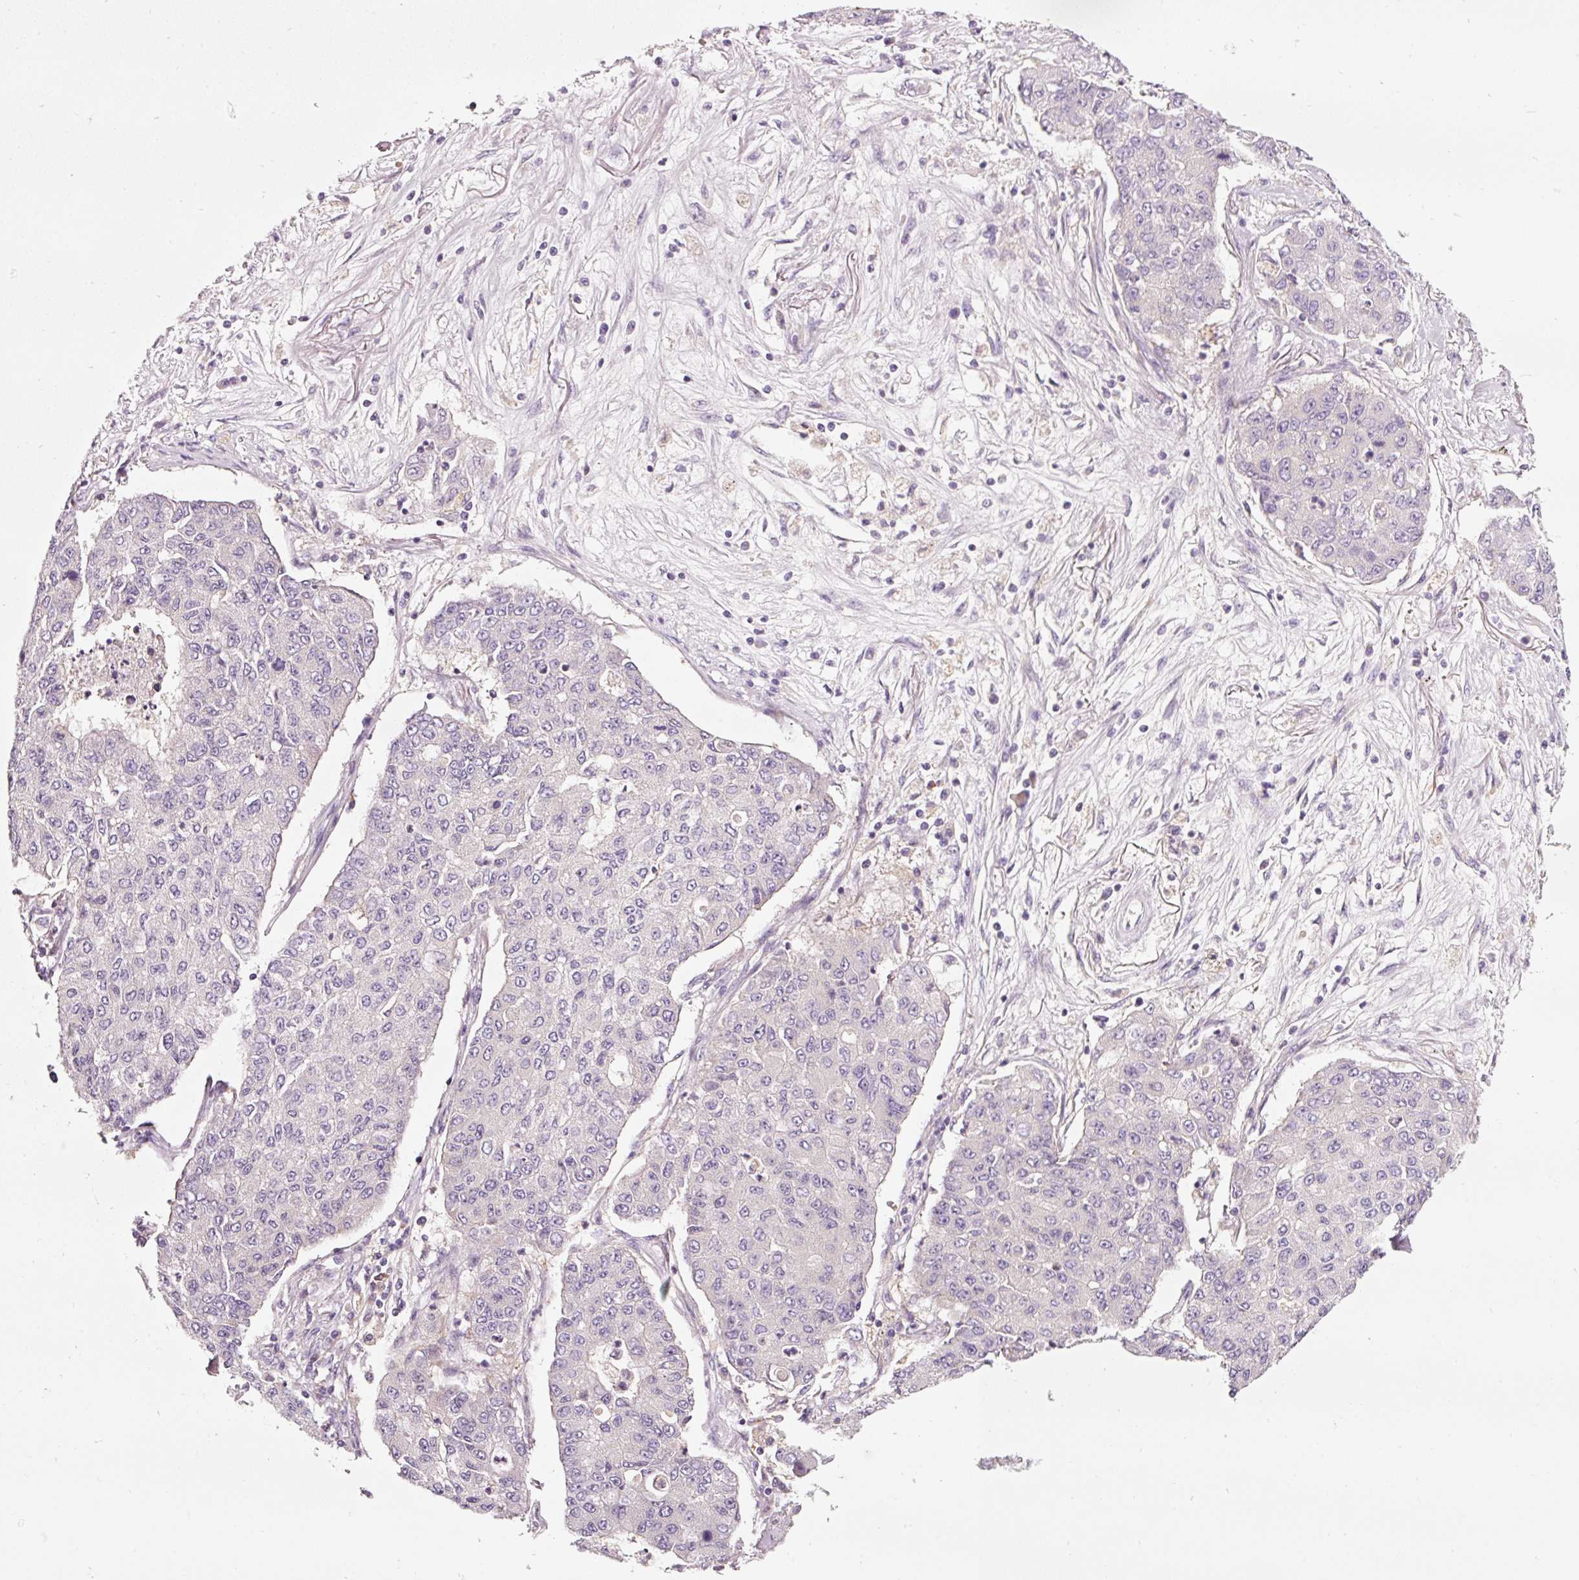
{"staining": {"intensity": "negative", "quantity": "none", "location": "none"}, "tissue": "lung cancer", "cell_type": "Tumor cells", "image_type": "cancer", "snomed": [{"axis": "morphology", "description": "Squamous cell carcinoma, NOS"}, {"axis": "topography", "description": "Lung"}], "caption": "This is an IHC photomicrograph of human squamous cell carcinoma (lung). There is no staining in tumor cells.", "gene": "NAPA", "patient": {"sex": "male", "age": 74}}